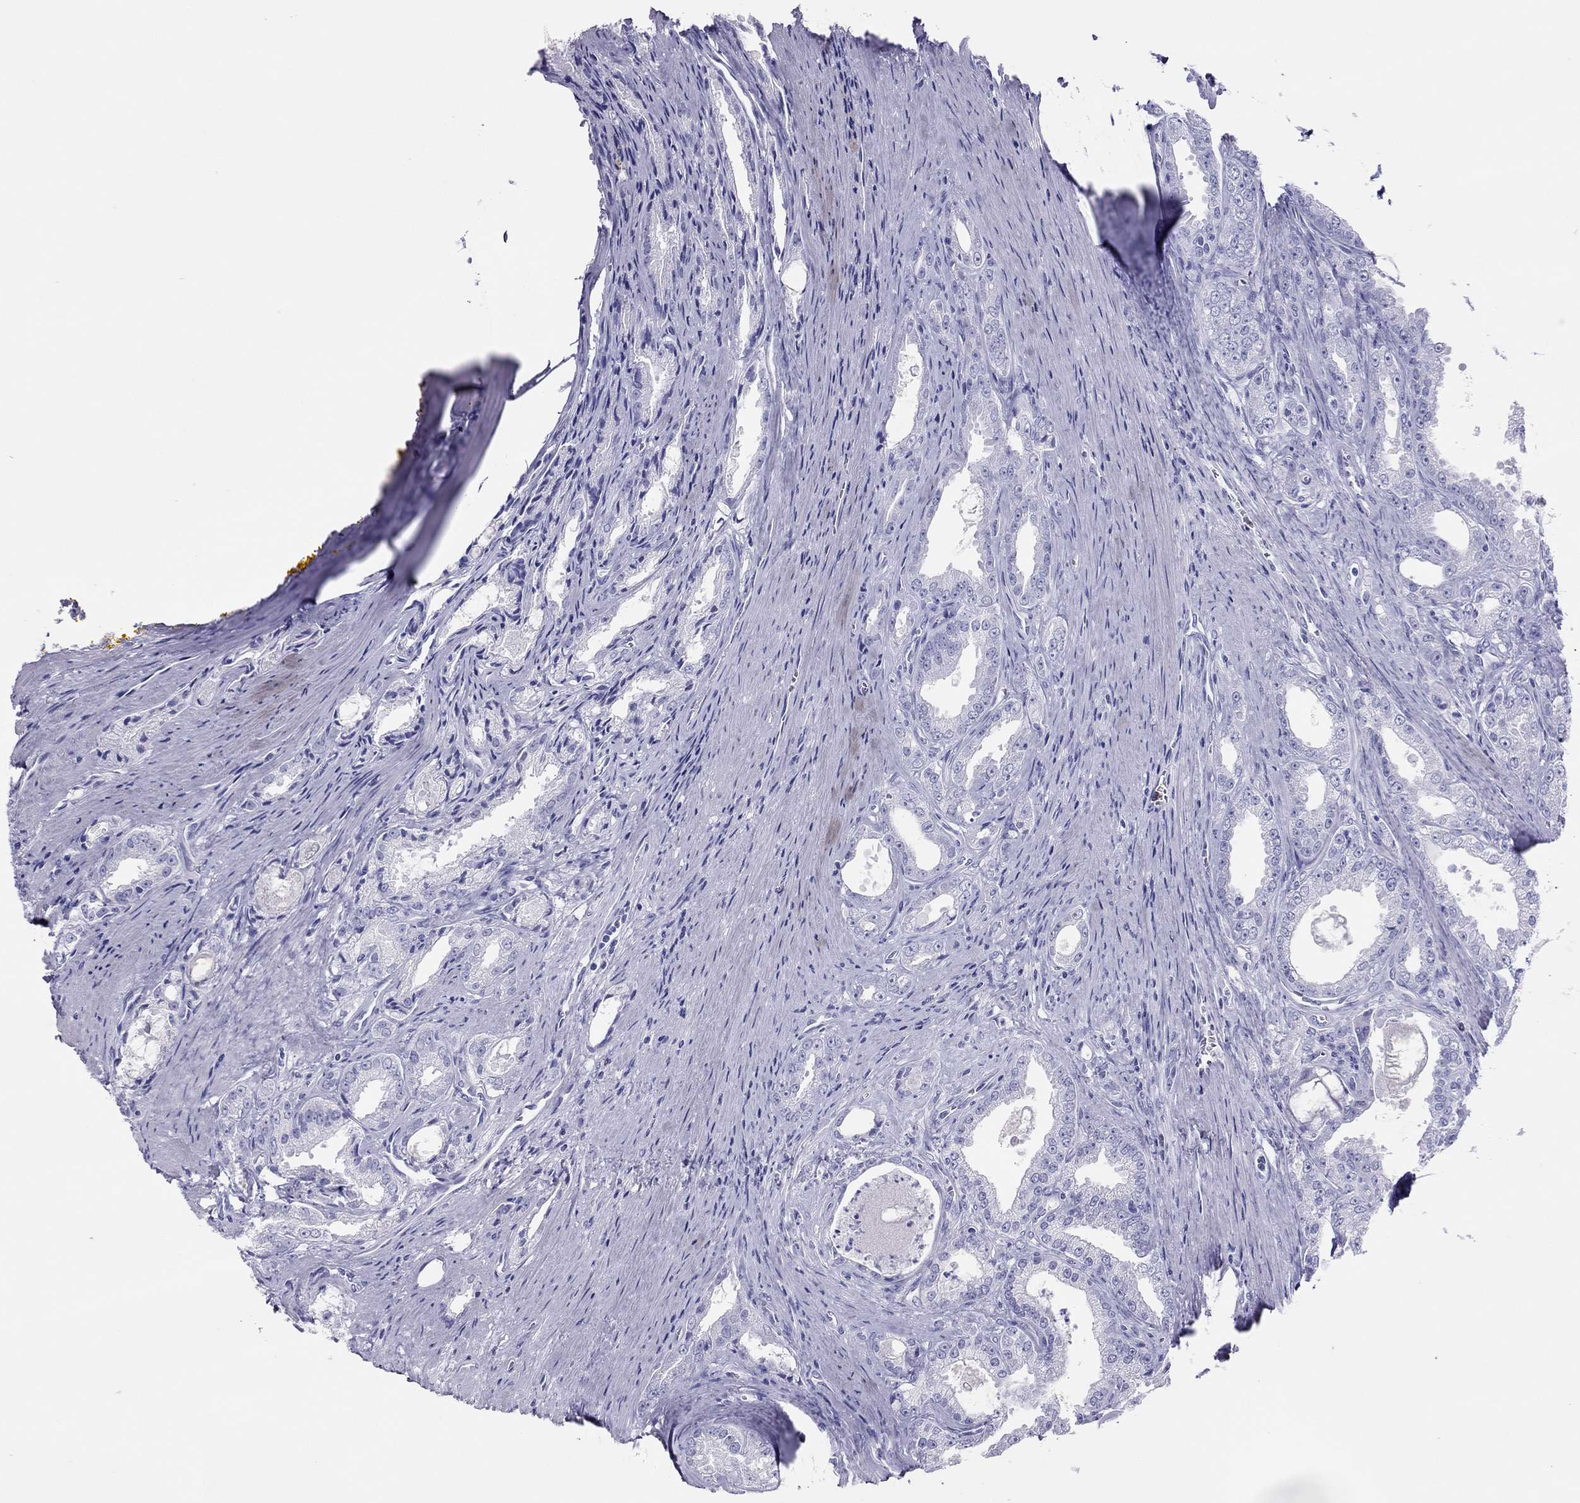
{"staining": {"intensity": "negative", "quantity": "none", "location": "none"}, "tissue": "prostate cancer", "cell_type": "Tumor cells", "image_type": "cancer", "snomed": [{"axis": "morphology", "description": "Adenocarcinoma, NOS"}, {"axis": "morphology", "description": "Adenocarcinoma, High grade"}, {"axis": "topography", "description": "Prostate"}], "caption": "This is an immunohistochemistry micrograph of high-grade adenocarcinoma (prostate). There is no positivity in tumor cells.", "gene": "TSHB", "patient": {"sex": "male", "age": 70}}